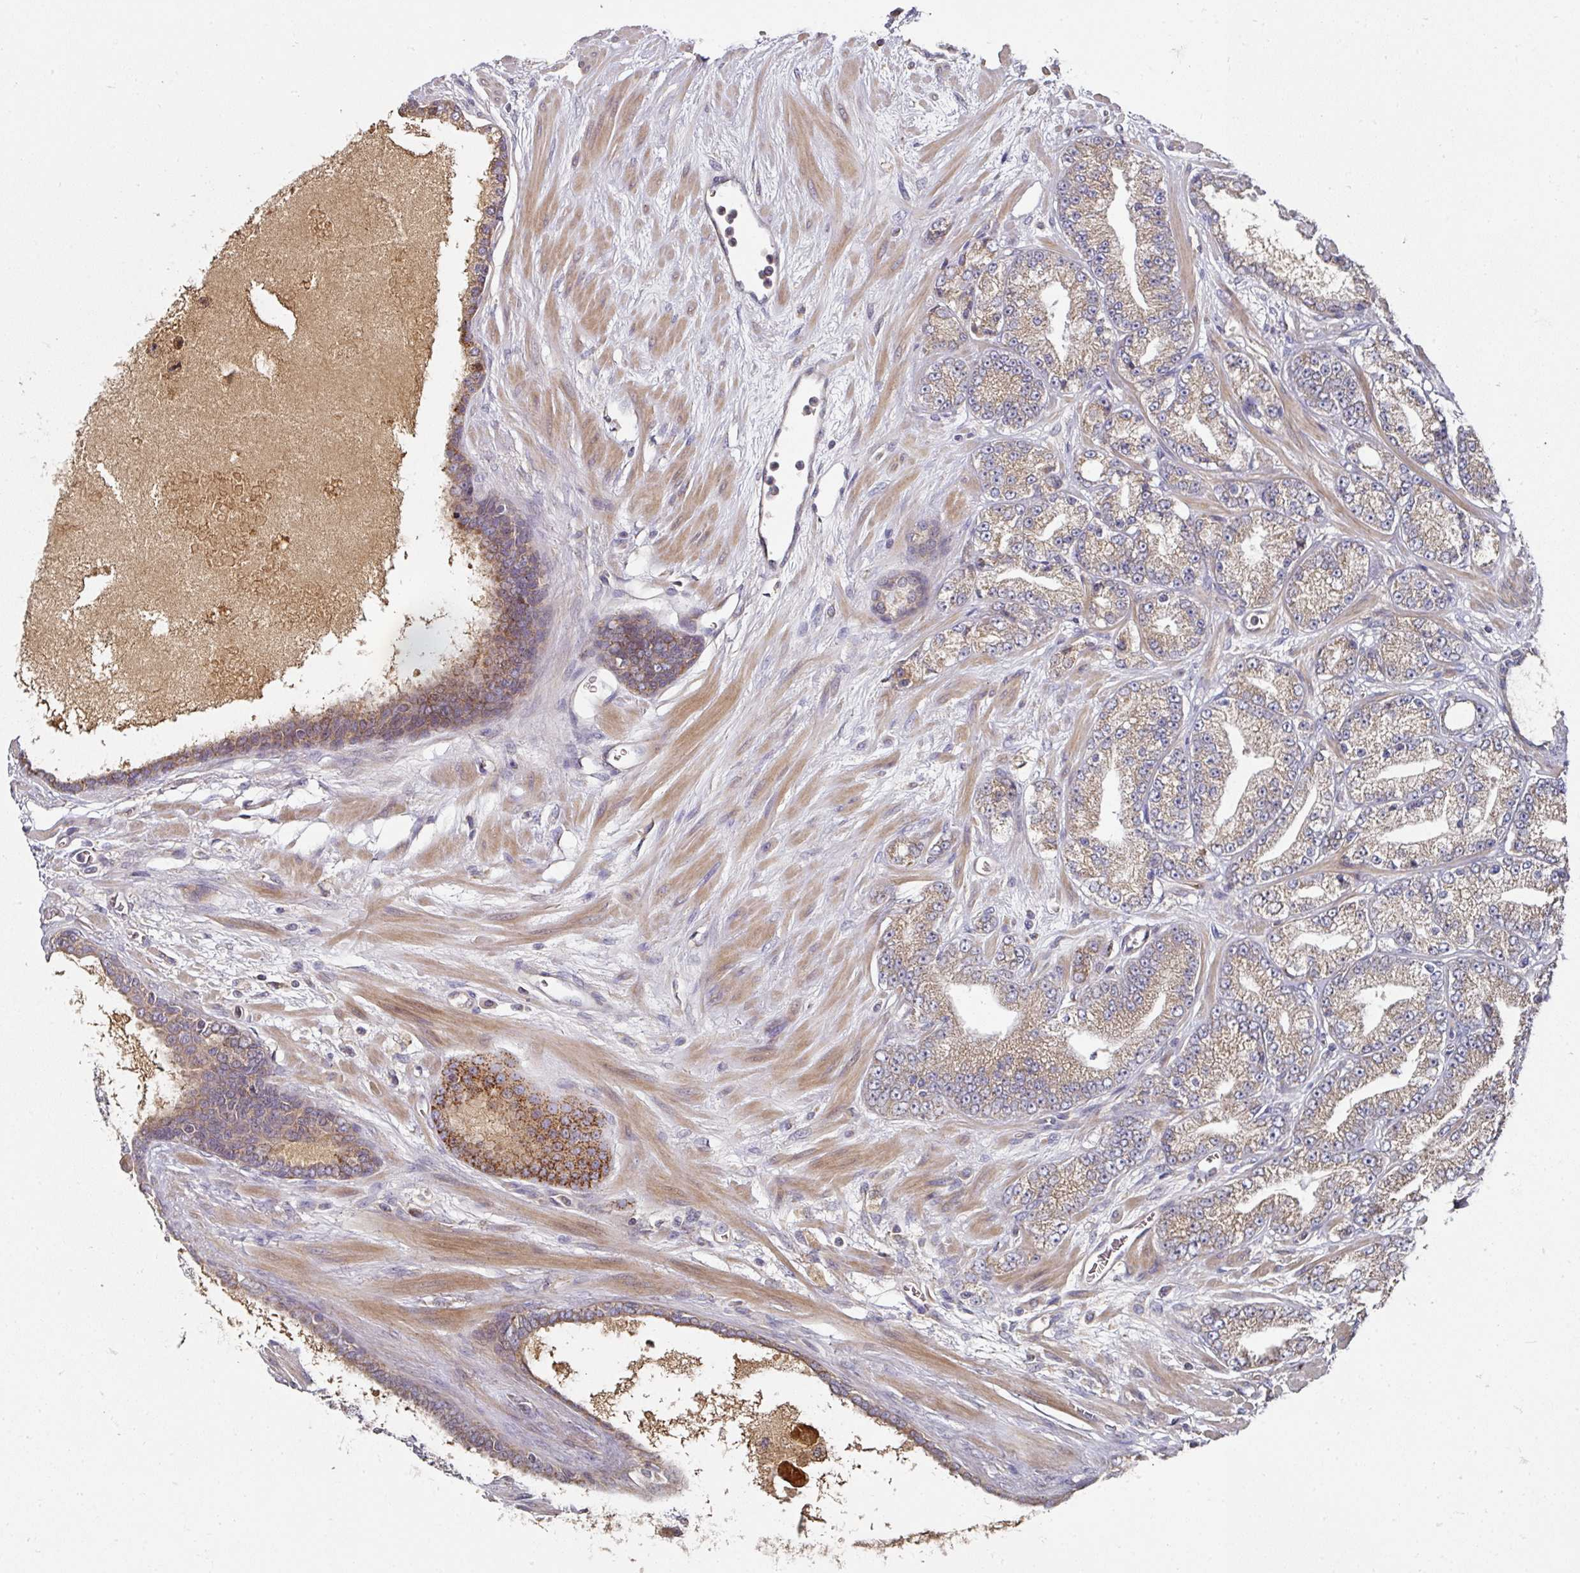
{"staining": {"intensity": "weak", "quantity": "<25%", "location": "cytoplasmic/membranous"}, "tissue": "prostate cancer", "cell_type": "Tumor cells", "image_type": "cancer", "snomed": [{"axis": "morphology", "description": "Adenocarcinoma, High grade"}, {"axis": "topography", "description": "Prostate"}], "caption": "DAB immunohistochemical staining of prostate cancer shows no significant expression in tumor cells.", "gene": "DNAJC7", "patient": {"sex": "male", "age": 68}}